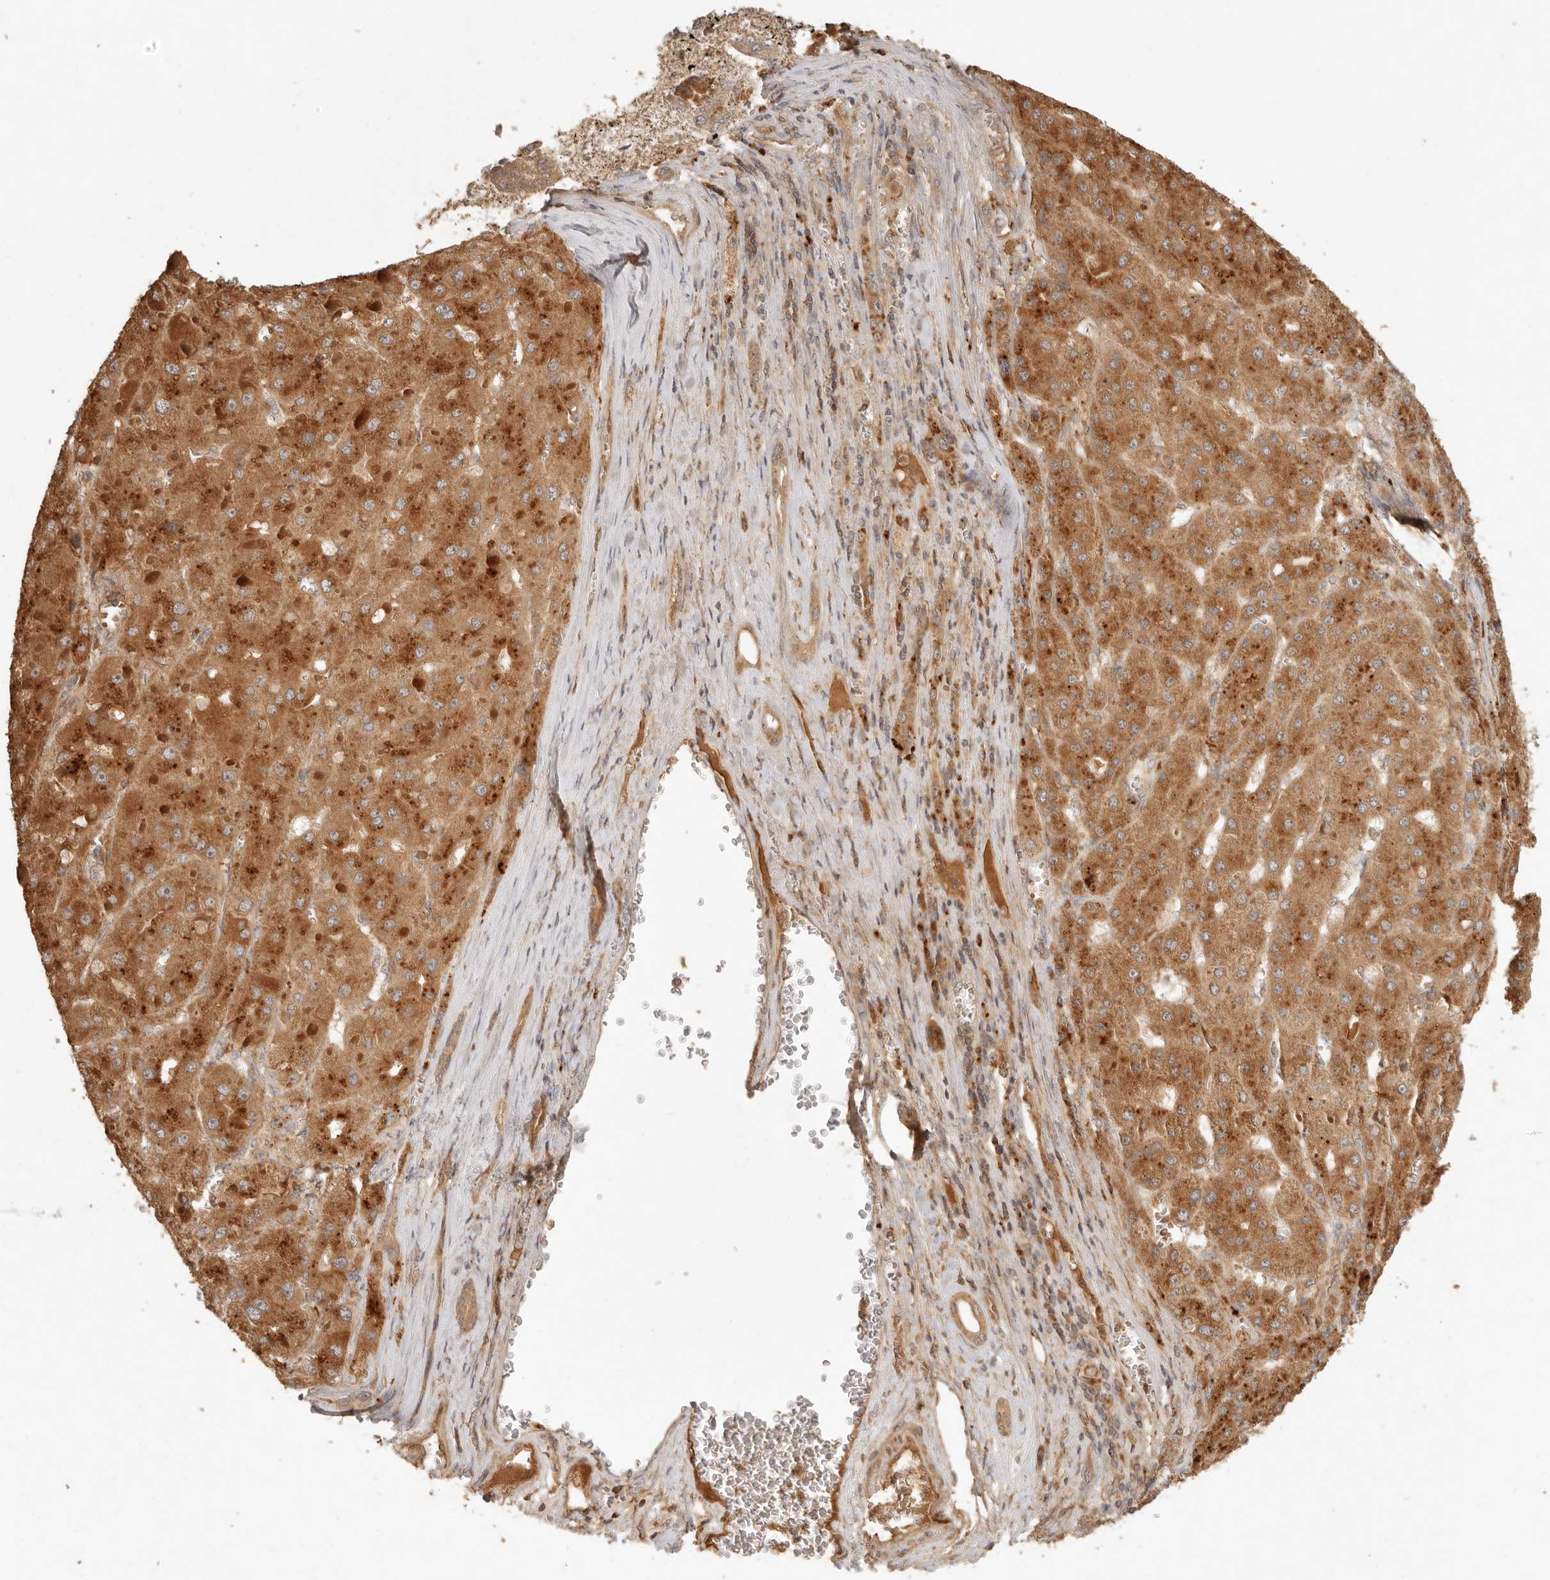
{"staining": {"intensity": "moderate", "quantity": ">75%", "location": "cytoplasmic/membranous"}, "tissue": "liver cancer", "cell_type": "Tumor cells", "image_type": "cancer", "snomed": [{"axis": "morphology", "description": "Carcinoma, Hepatocellular, NOS"}, {"axis": "topography", "description": "Liver"}], "caption": "Hepatocellular carcinoma (liver) stained with DAB immunohistochemistry exhibits medium levels of moderate cytoplasmic/membranous positivity in approximately >75% of tumor cells. The protein of interest is shown in brown color, while the nuclei are stained blue.", "gene": "ANKRD61", "patient": {"sex": "female", "age": 73}}